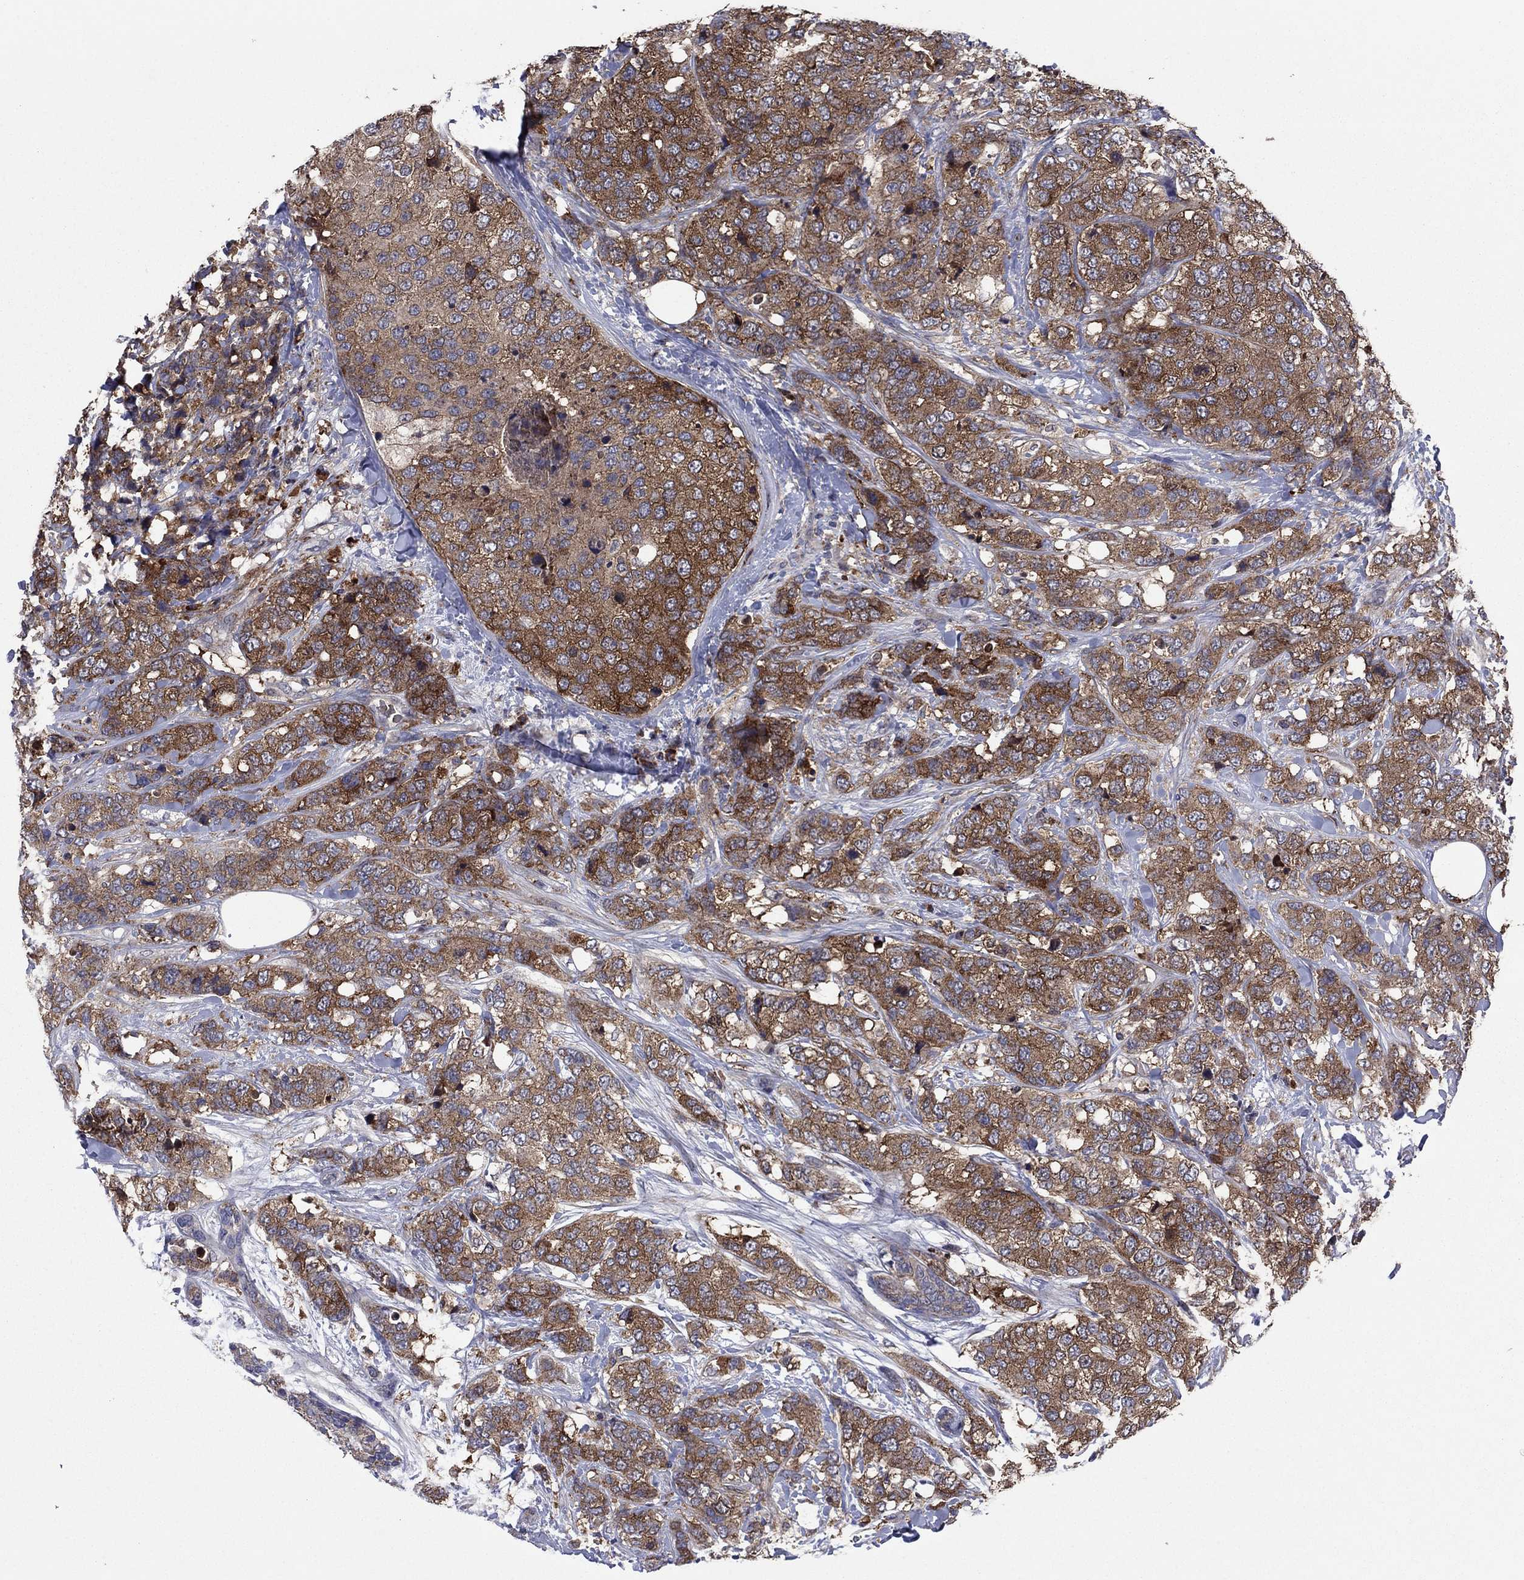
{"staining": {"intensity": "strong", "quantity": ">75%", "location": "cytoplasmic/membranous"}, "tissue": "breast cancer", "cell_type": "Tumor cells", "image_type": "cancer", "snomed": [{"axis": "morphology", "description": "Lobular carcinoma"}, {"axis": "topography", "description": "Breast"}], "caption": "Breast lobular carcinoma stained with a brown dye displays strong cytoplasmic/membranous positive staining in about >75% of tumor cells.", "gene": "MEA1", "patient": {"sex": "female", "age": 59}}